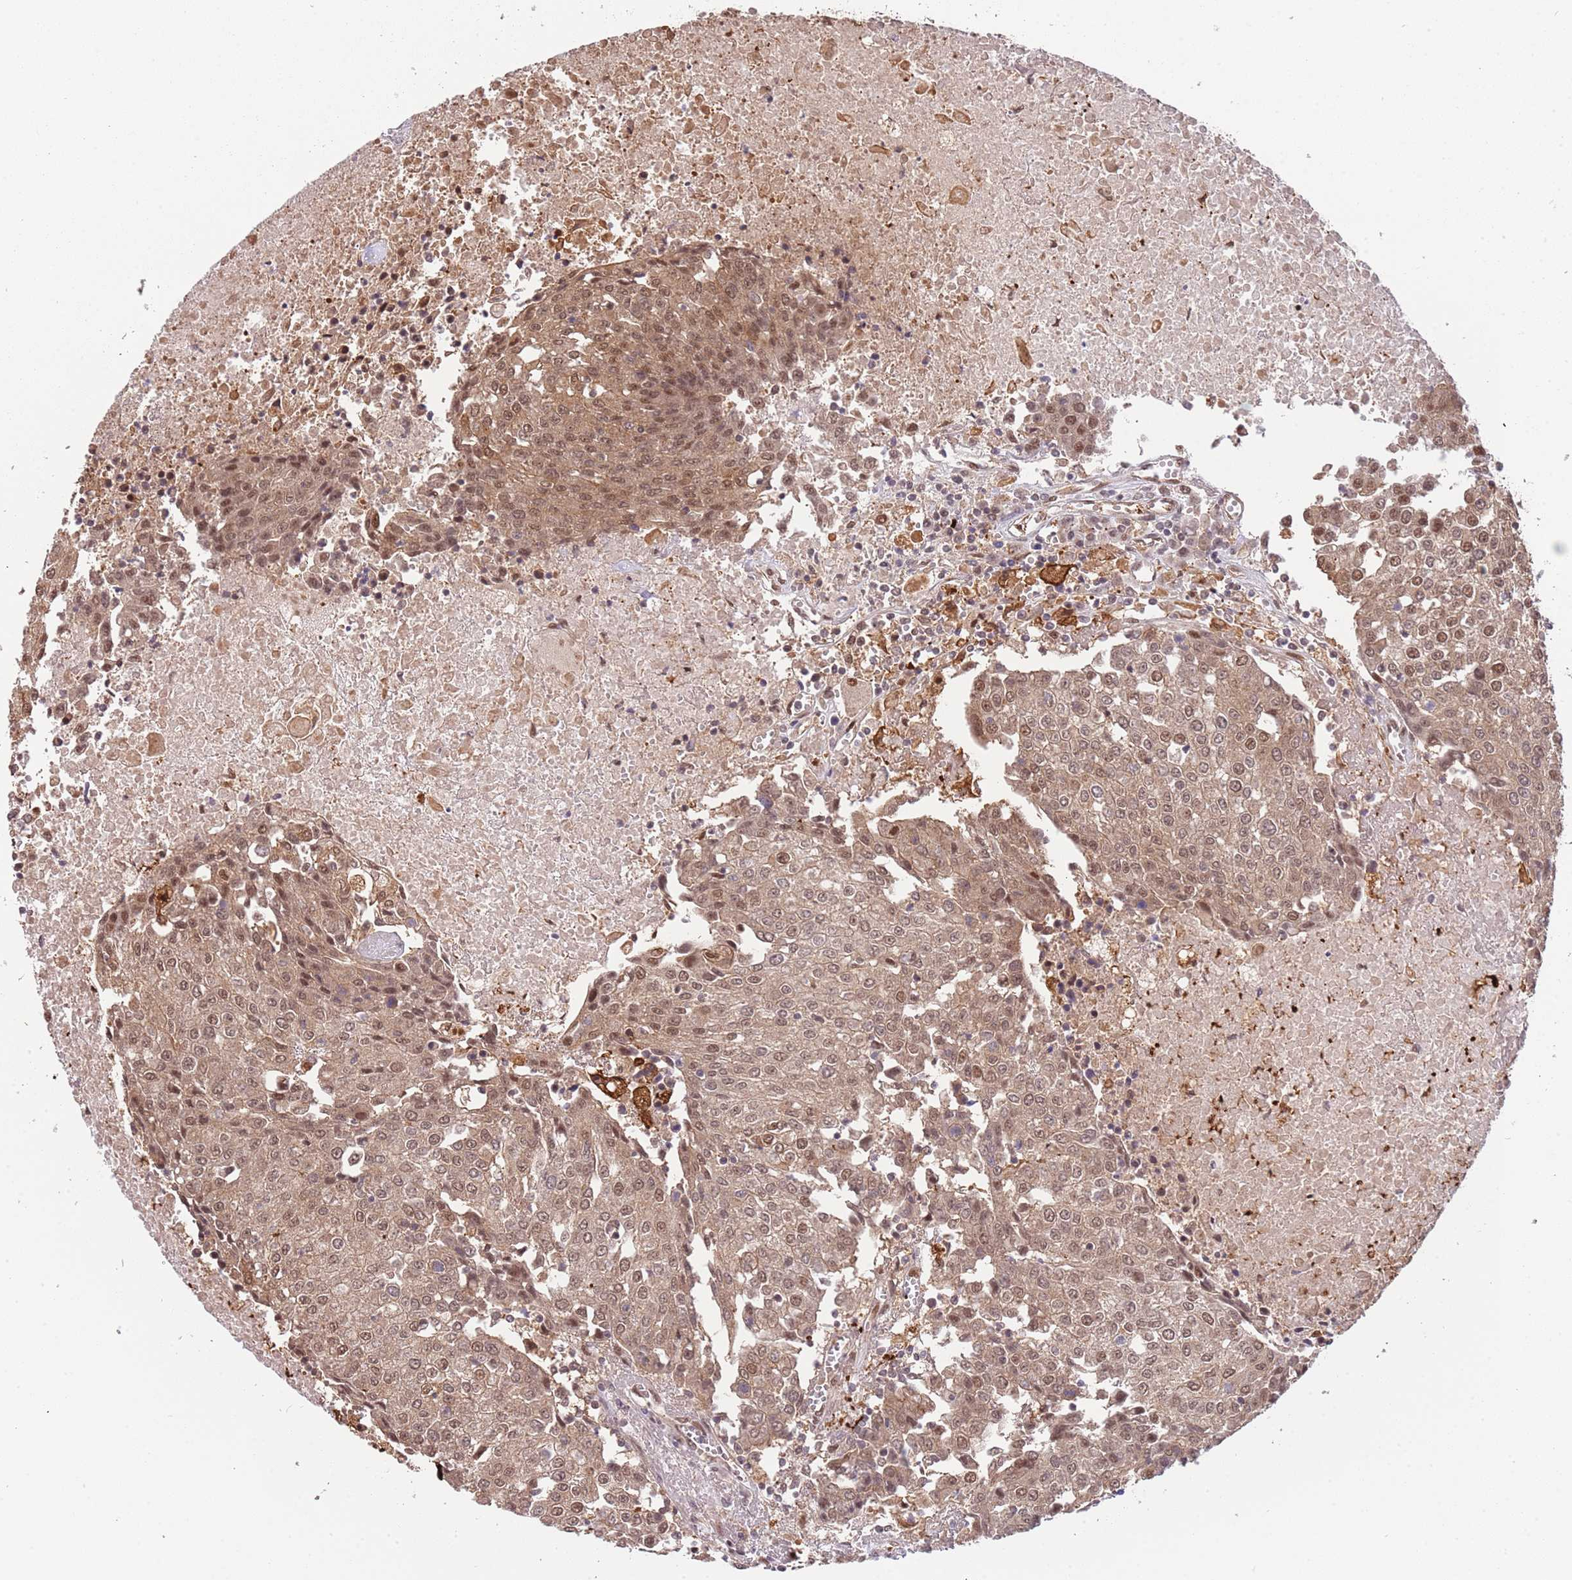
{"staining": {"intensity": "moderate", "quantity": ">75%", "location": "cytoplasmic/membranous,nuclear"}, "tissue": "urothelial cancer", "cell_type": "Tumor cells", "image_type": "cancer", "snomed": [{"axis": "morphology", "description": "Urothelial carcinoma, High grade"}, {"axis": "topography", "description": "Urinary bladder"}], "caption": "An image of urothelial cancer stained for a protein exhibits moderate cytoplasmic/membranous and nuclear brown staining in tumor cells. Nuclei are stained in blue.", "gene": "PLSCR5", "patient": {"sex": "female", "age": 85}}